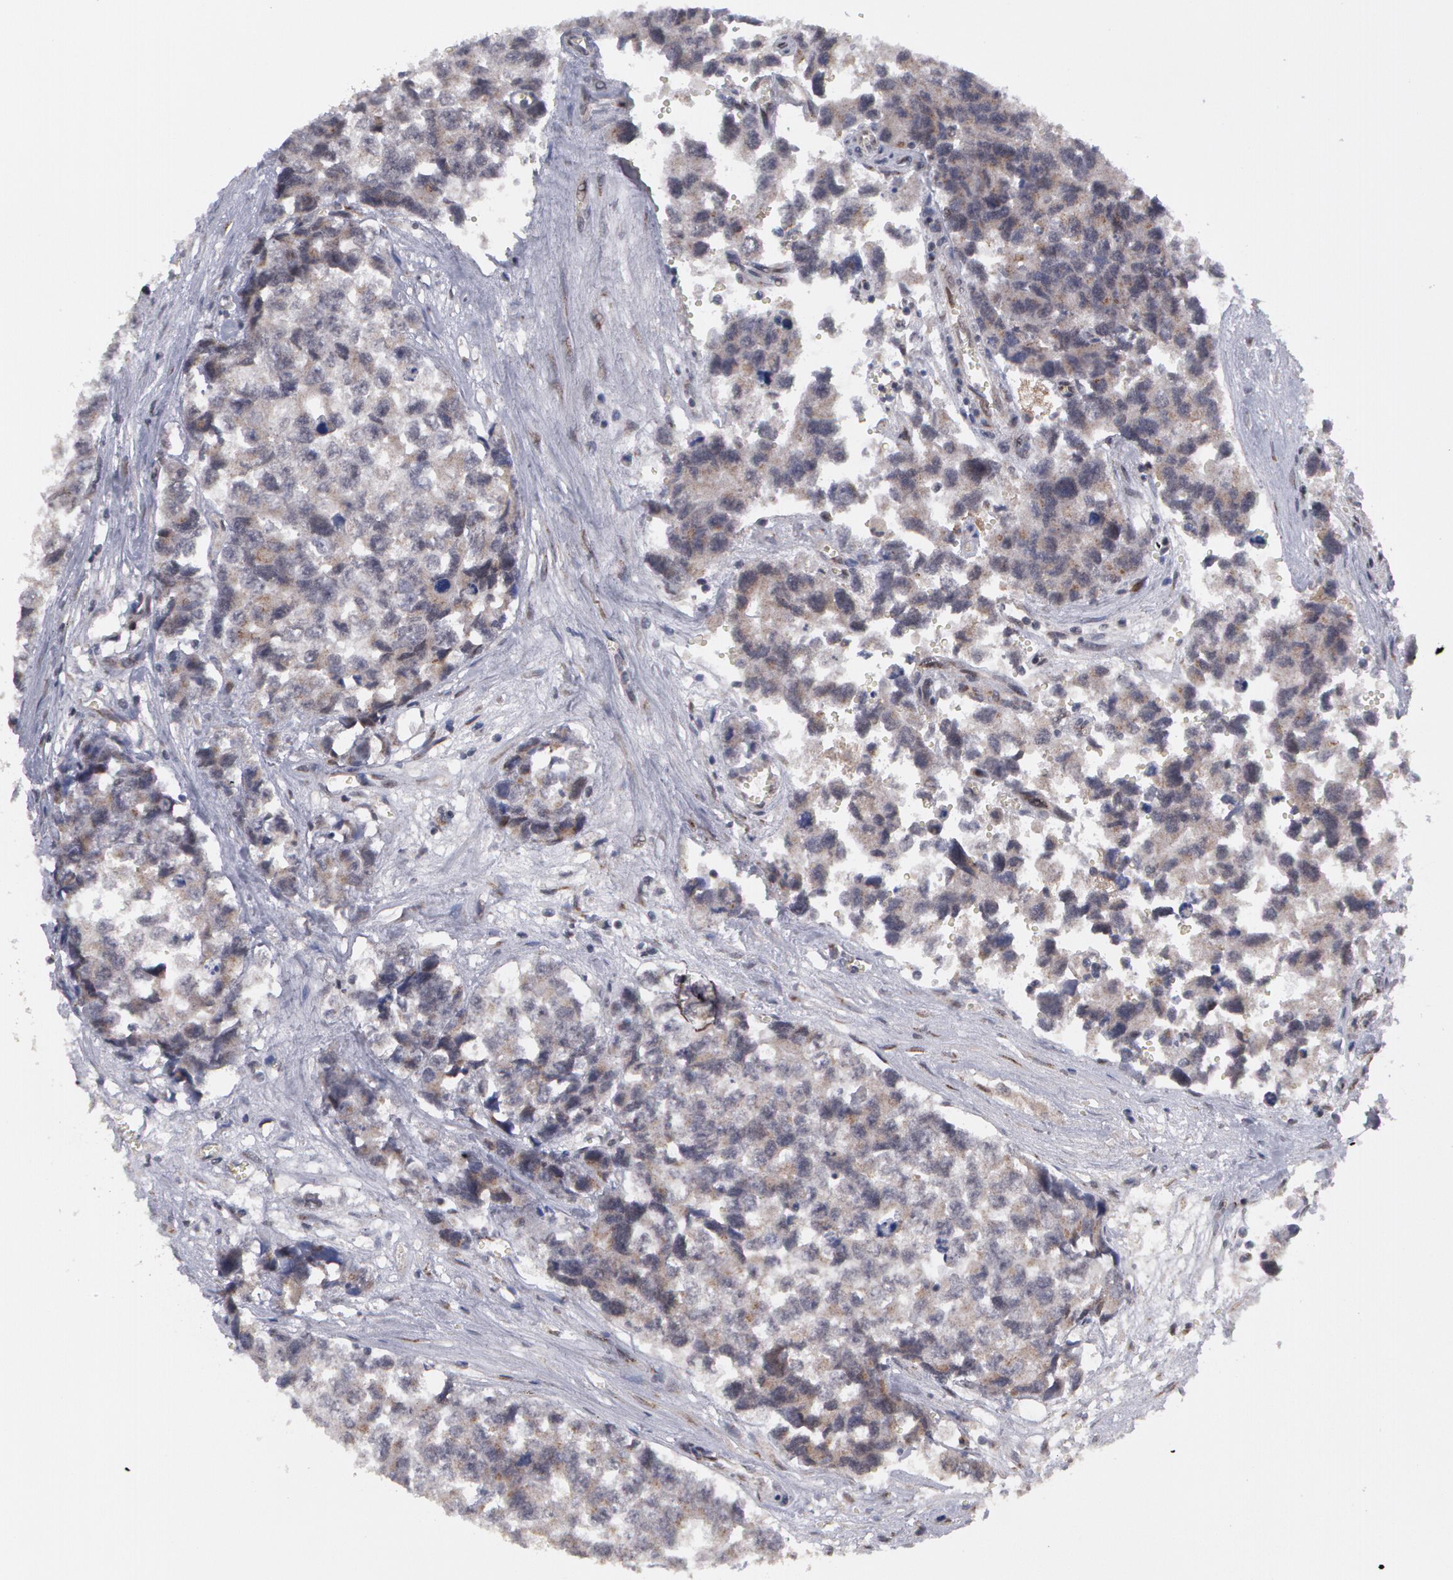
{"staining": {"intensity": "negative", "quantity": "none", "location": "none"}, "tissue": "testis cancer", "cell_type": "Tumor cells", "image_type": "cancer", "snomed": [{"axis": "morphology", "description": "Carcinoma, Embryonal, NOS"}, {"axis": "topography", "description": "Testis"}], "caption": "Immunohistochemistry of testis cancer displays no expression in tumor cells. (DAB immunohistochemistry with hematoxylin counter stain).", "gene": "STX5", "patient": {"sex": "male", "age": 31}}